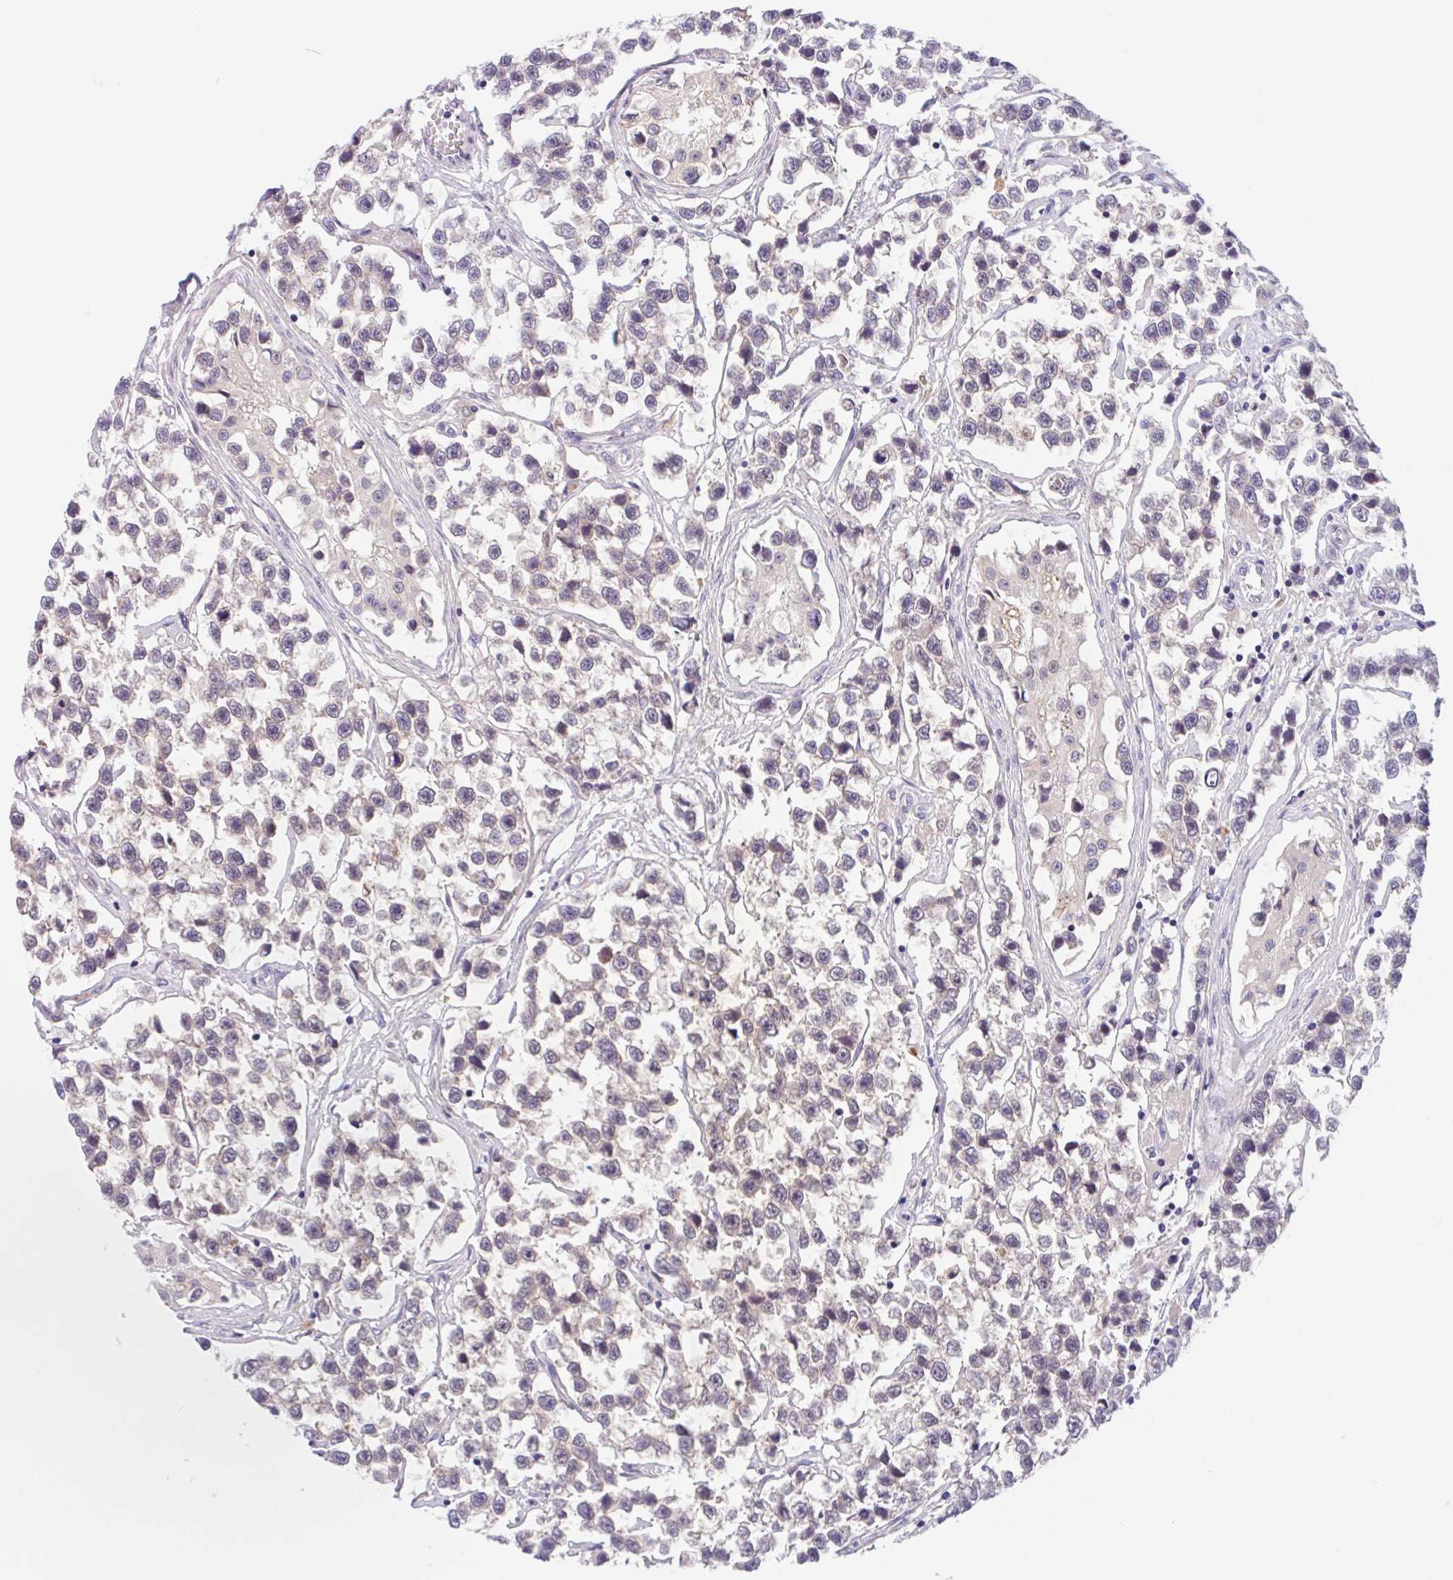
{"staining": {"intensity": "negative", "quantity": "none", "location": "none"}, "tissue": "testis cancer", "cell_type": "Tumor cells", "image_type": "cancer", "snomed": [{"axis": "morphology", "description": "Seminoma, NOS"}, {"axis": "topography", "description": "Testis"}], "caption": "High magnification brightfield microscopy of testis cancer stained with DAB (3,3'-diaminobenzidine) (brown) and counterstained with hematoxylin (blue): tumor cells show no significant expression.", "gene": "TMEM86A", "patient": {"sex": "male", "age": 26}}